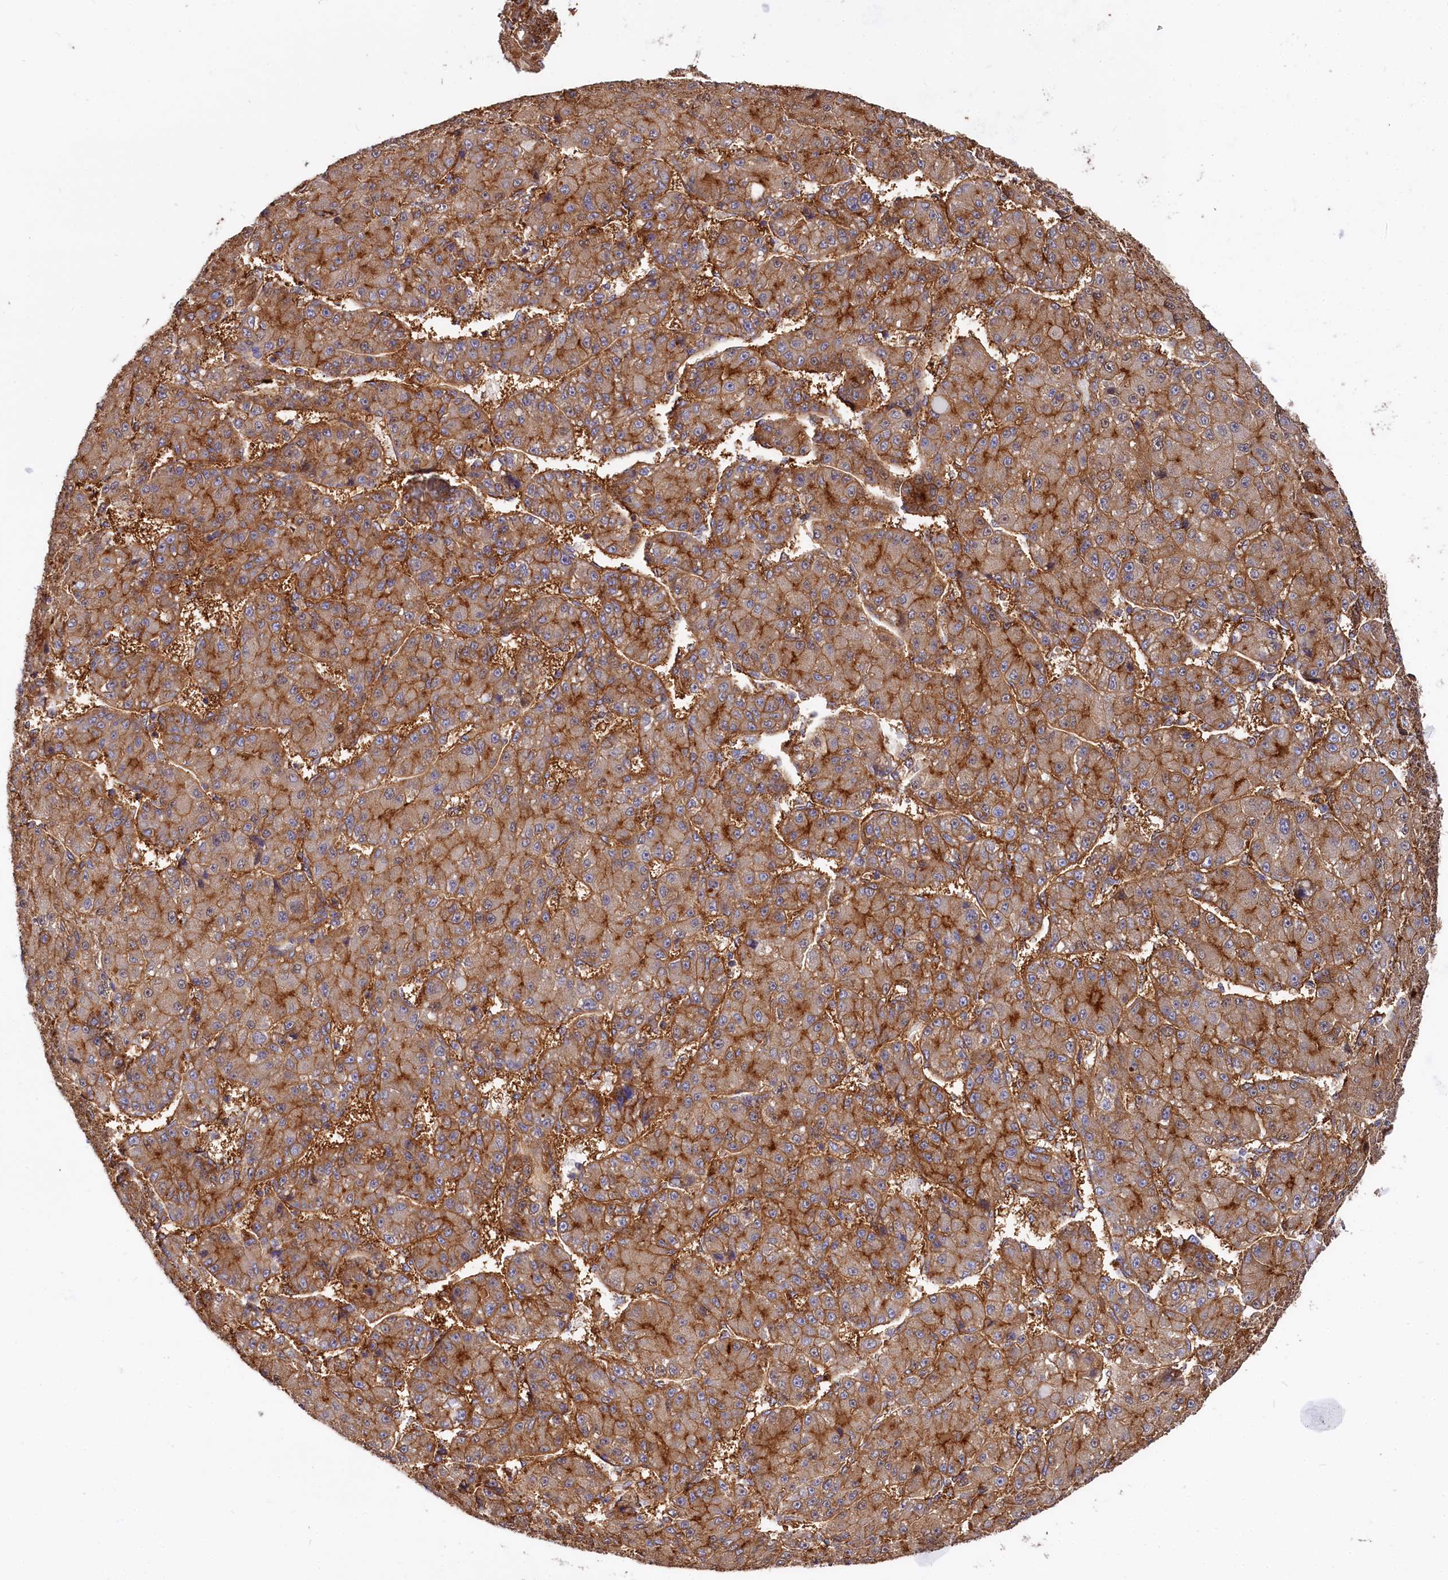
{"staining": {"intensity": "strong", "quantity": ">75%", "location": "cytoplasmic/membranous"}, "tissue": "liver cancer", "cell_type": "Tumor cells", "image_type": "cancer", "snomed": [{"axis": "morphology", "description": "Carcinoma, Hepatocellular, NOS"}, {"axis": "topography", "description": "Liver"}], "caption": "Liver cancer (hepatocellular carcinoma) stained with a protein marker shows strong staining in tumor cells.", "gene": "ANO6", "patient": {"sex": "male", "age": 67}}